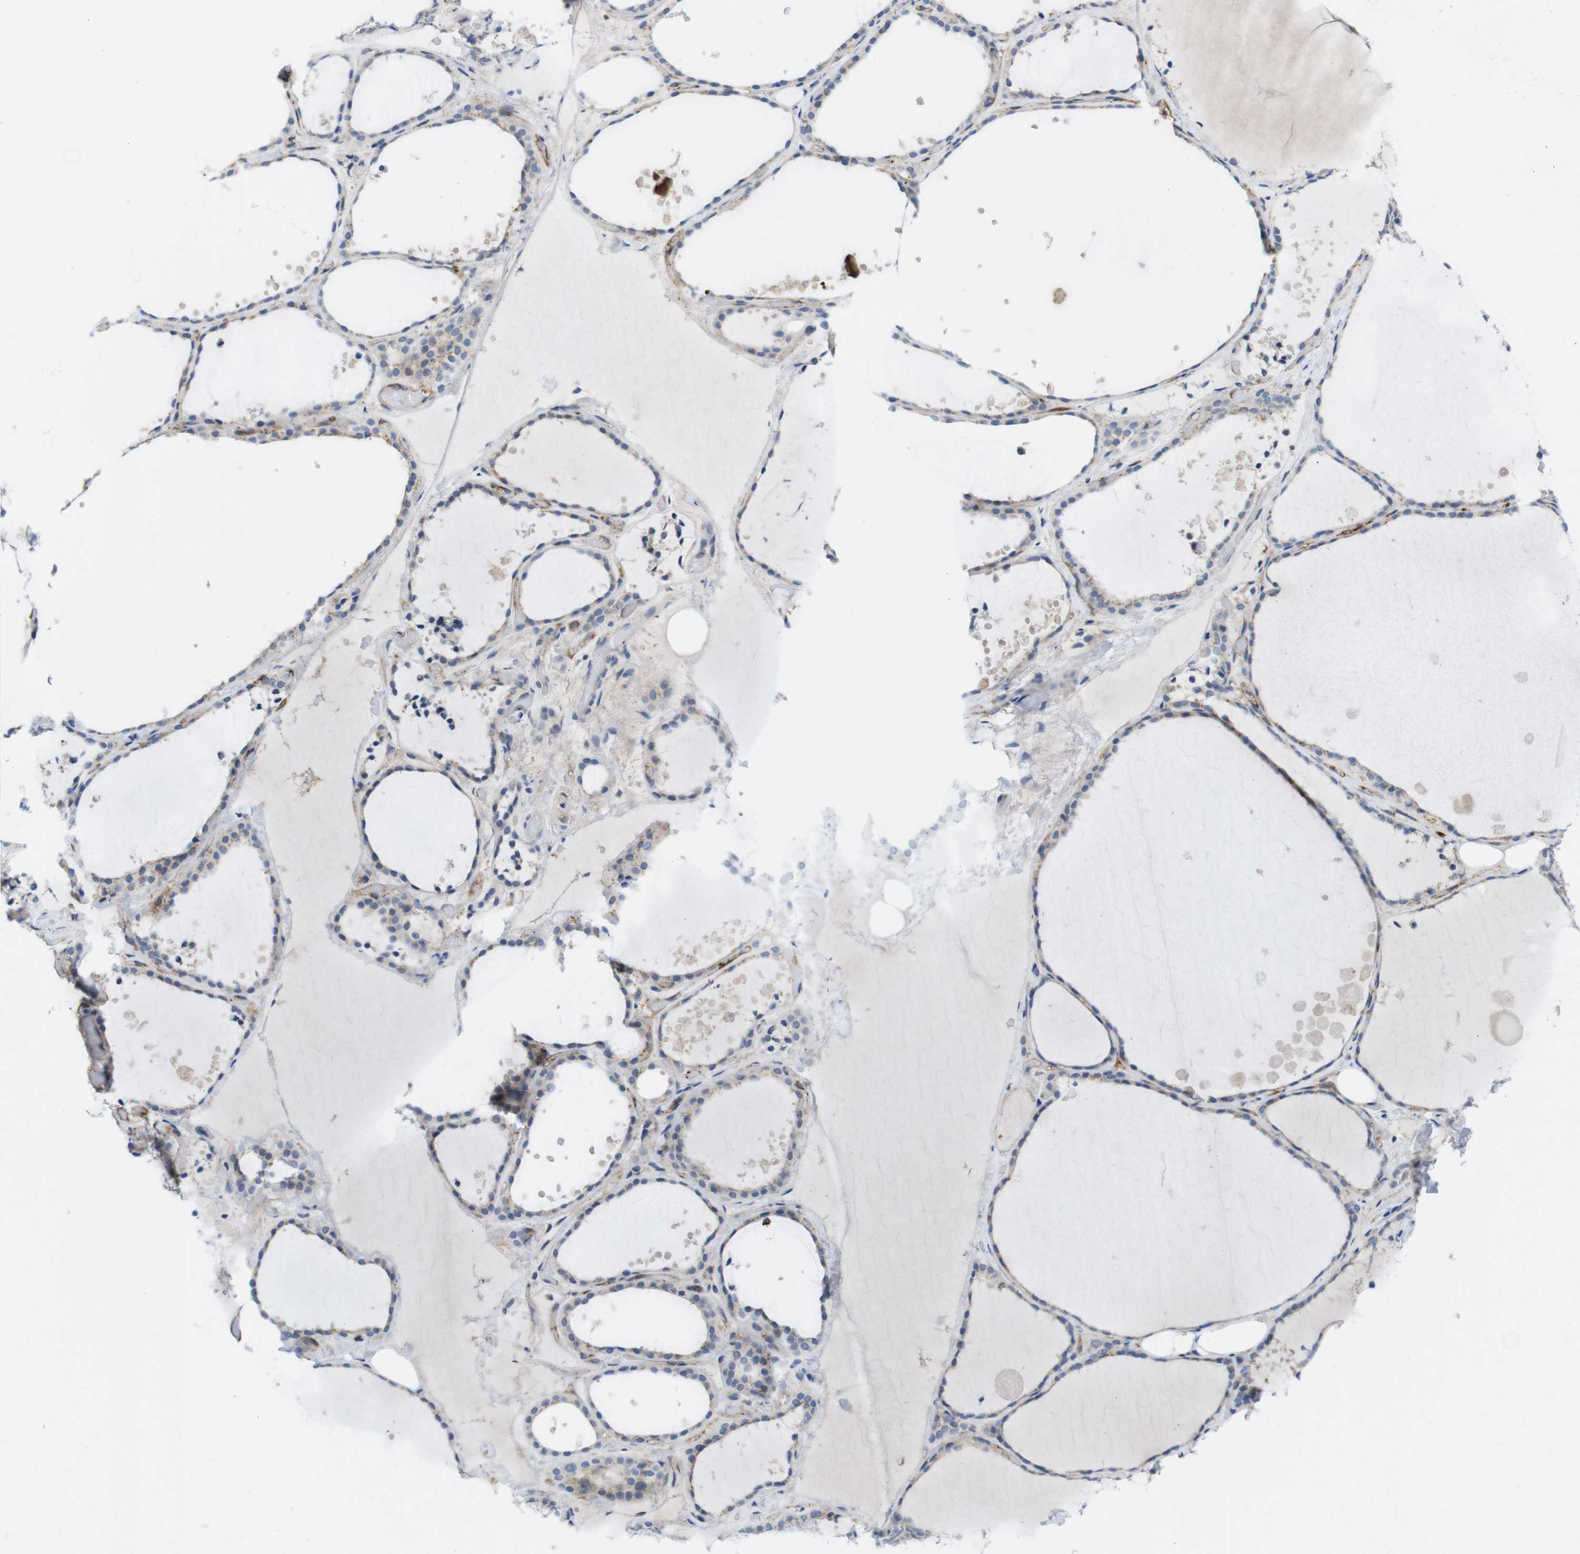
{"staining": {"intensity": "weak", "quantity": "25%-75%", "location": "cytoplasmic/membranous"}, "tissue": "thyroid gland", "cell_type": "Glandular cells", "image_type": "normal", "snomed": [{"axis": "morphology", "description": "Normal tissue, NOS"}, {"axis": "topography", "description": "Thyroid gland"}], "caption": "Immunohistochemistry of benign human thyroid gland displays low levels of weak cytoplasmic/membranous staining in approximately 25%-75% of glandular cells.", "gene": "CCR6", "patient": {"sex": "female", "age": 44}}